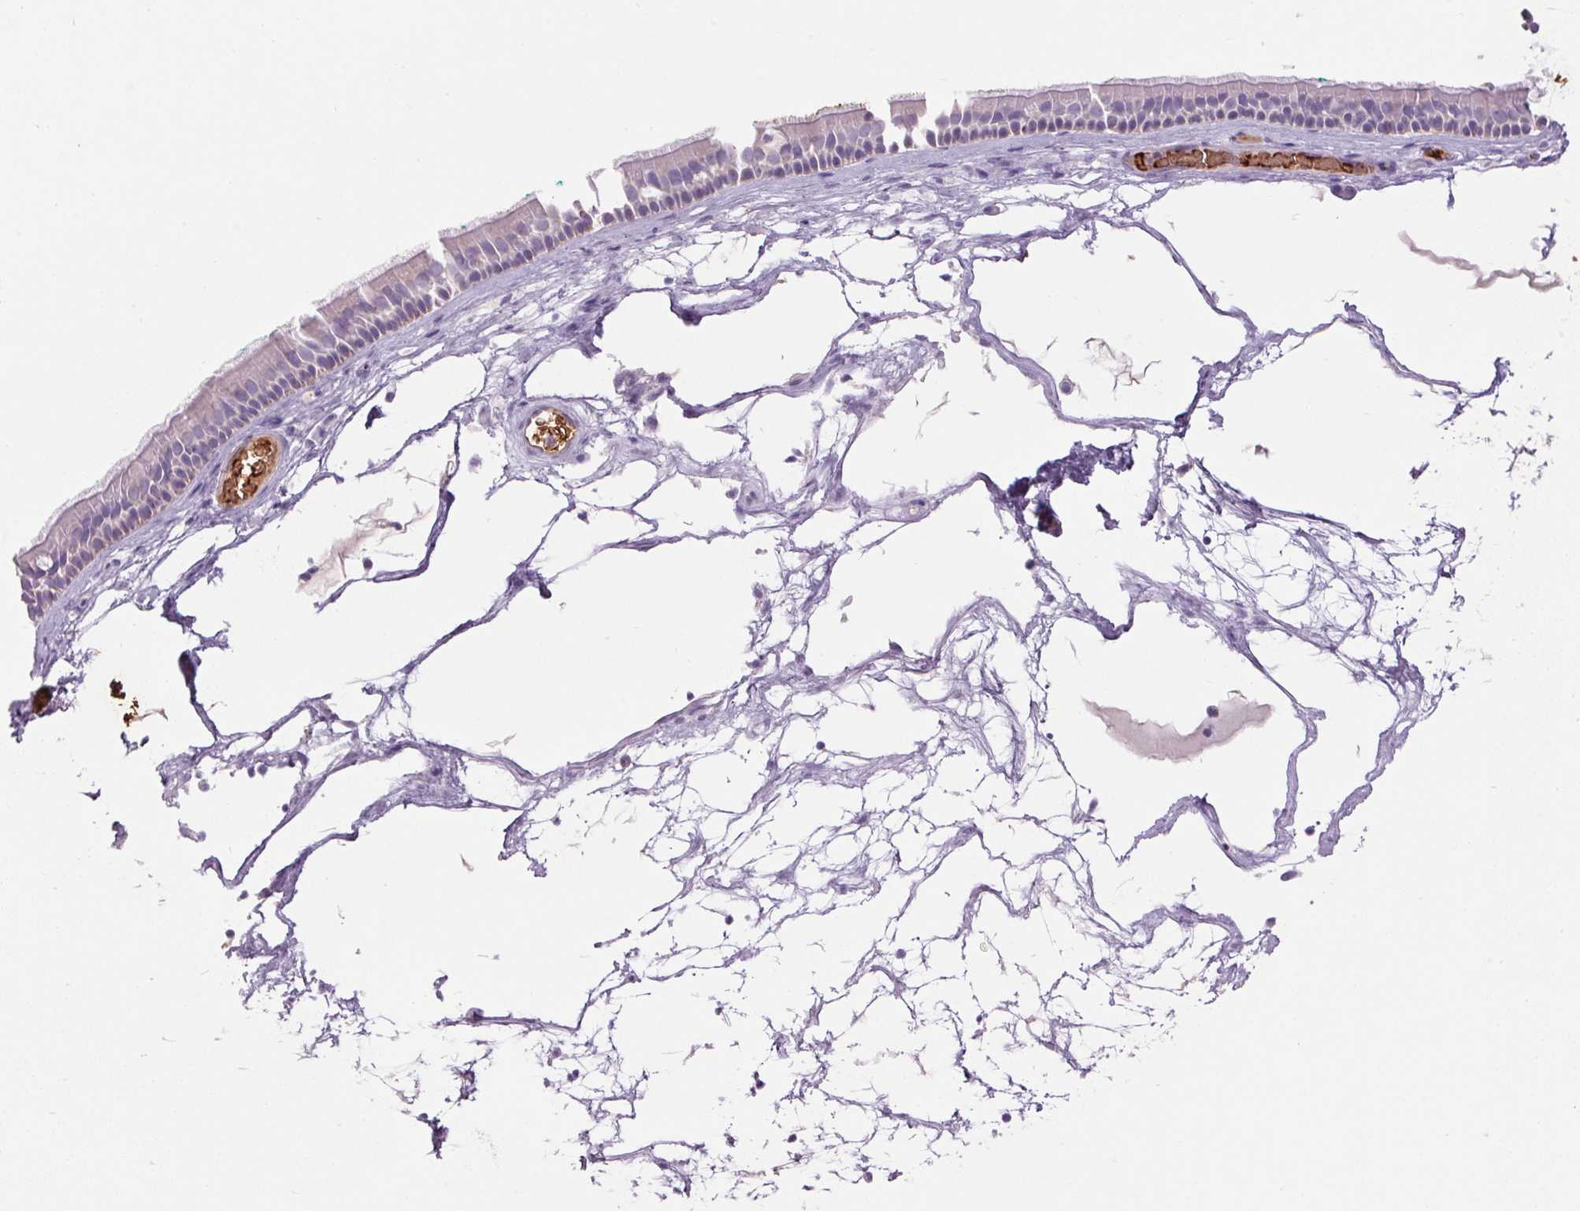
{"staining": {"intensity": "negative", "quantity": "none", "location": "none"}, "tissue": "nasopharynx", "cell_type": "Respiratory epithelial cells", "image_type": "normal", "snomed": [{"axis": "morphology", "description": "Normal tissue, NOS"}, {"axis": "topography", "description": "Nasopharynx"}], "caption": "Immunohistochemistry photomicrograph of benign nasopharynx: nasopharynx stained with DAB displays no significant protein expression in respiratory epithelial cells.", "gene": "HBQ1", "patient": {"sex": "male", "age": 68}}